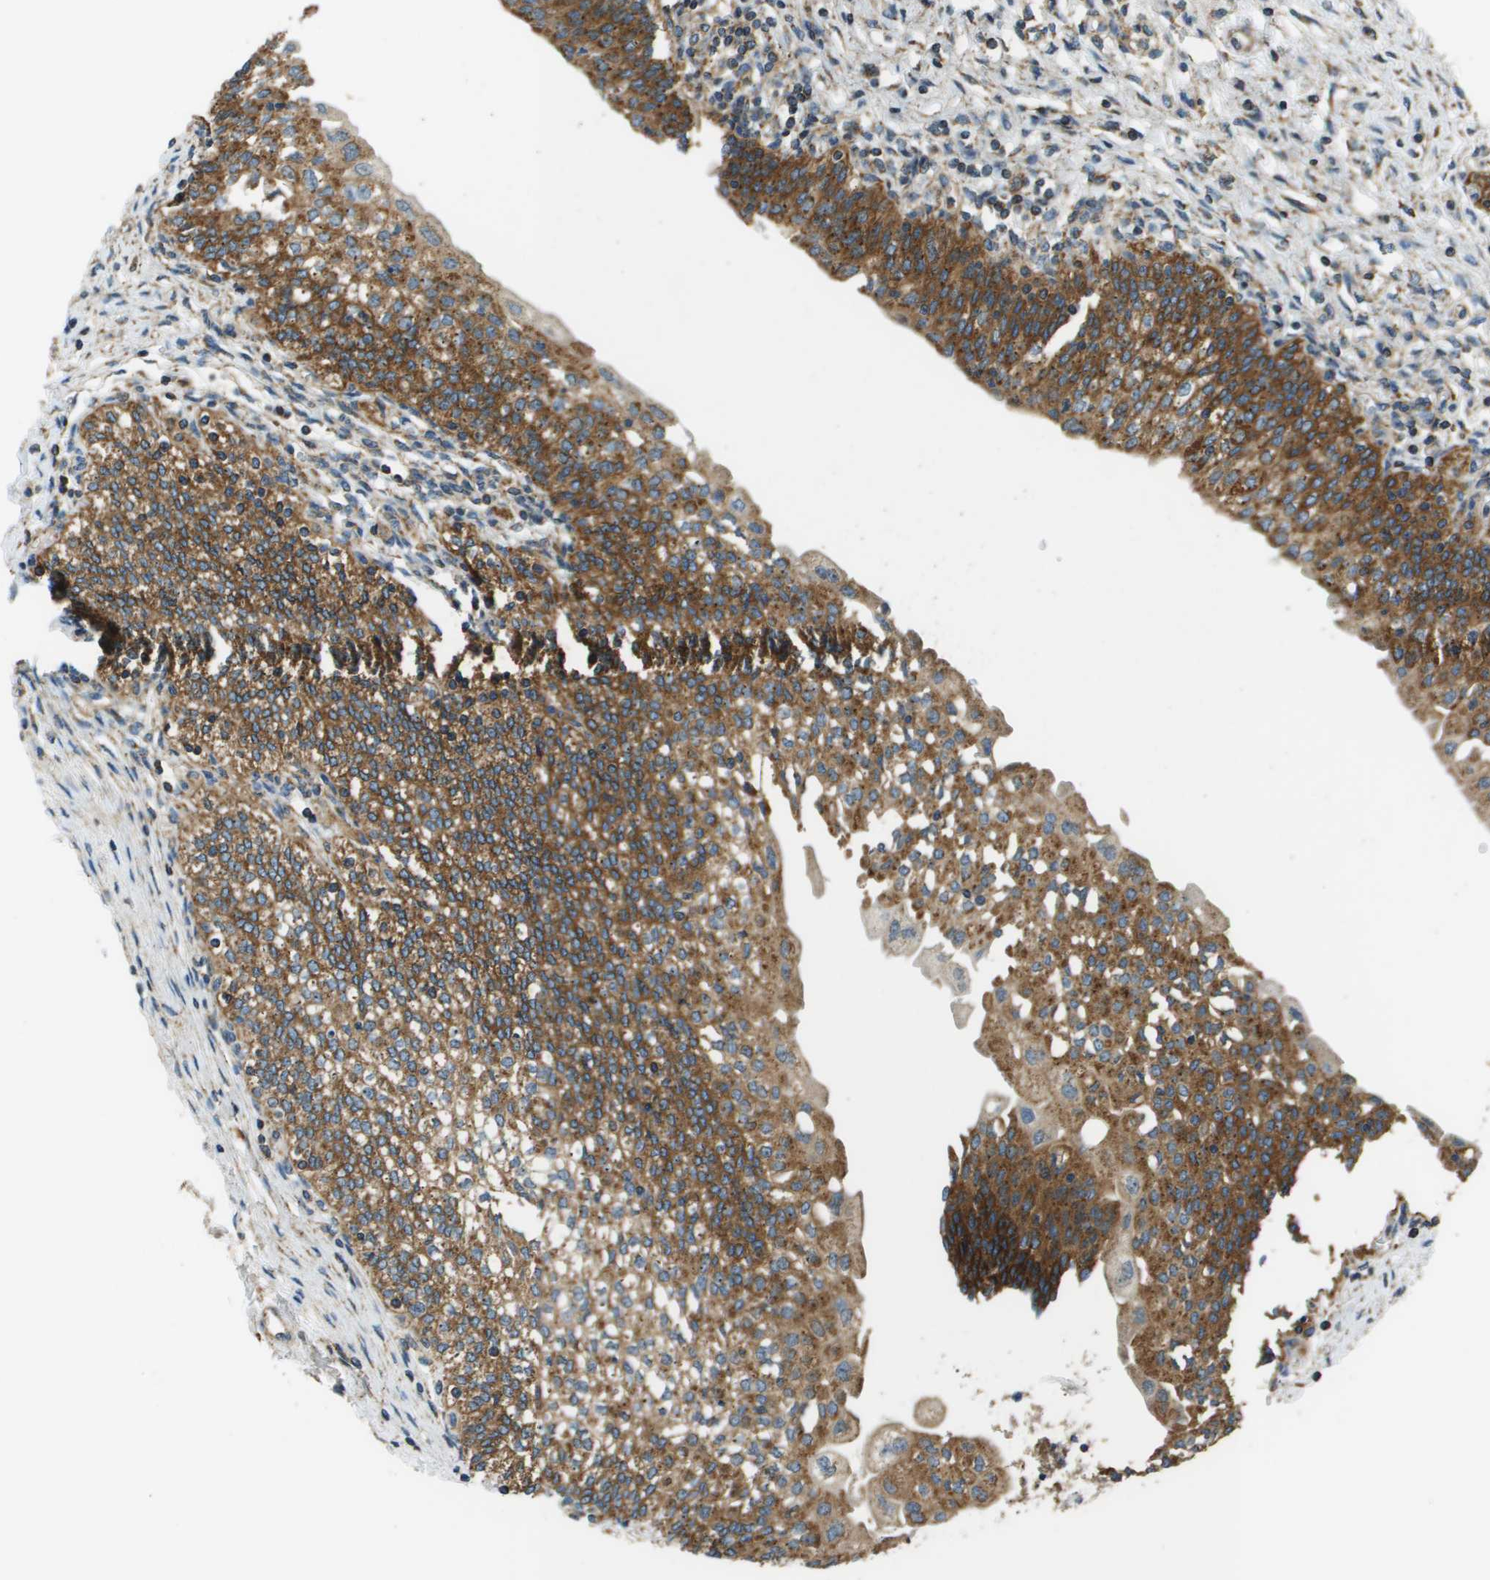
{"staining": {"intensity": "moderate", "quantity": ">75%", "location": "cytoplasmic/membranous"}, "tissue": "urinary bladder", "cell_type": "Urothelial cells", "image_type": "normal", "snomed": [{"axis": "morphology", "description": "Normal tissue, NOS"}, {"axis": "topography", "description": "Urinary bladder"}], "caption": "This is a histology image of immunohistochemistry staining of normal urinary bladder, which shows moderate positivity in the cytoplasmic/membranous of urothelial cells.", "gene": "TMEM51", "patient": {"sex": "male", "age": 55}}